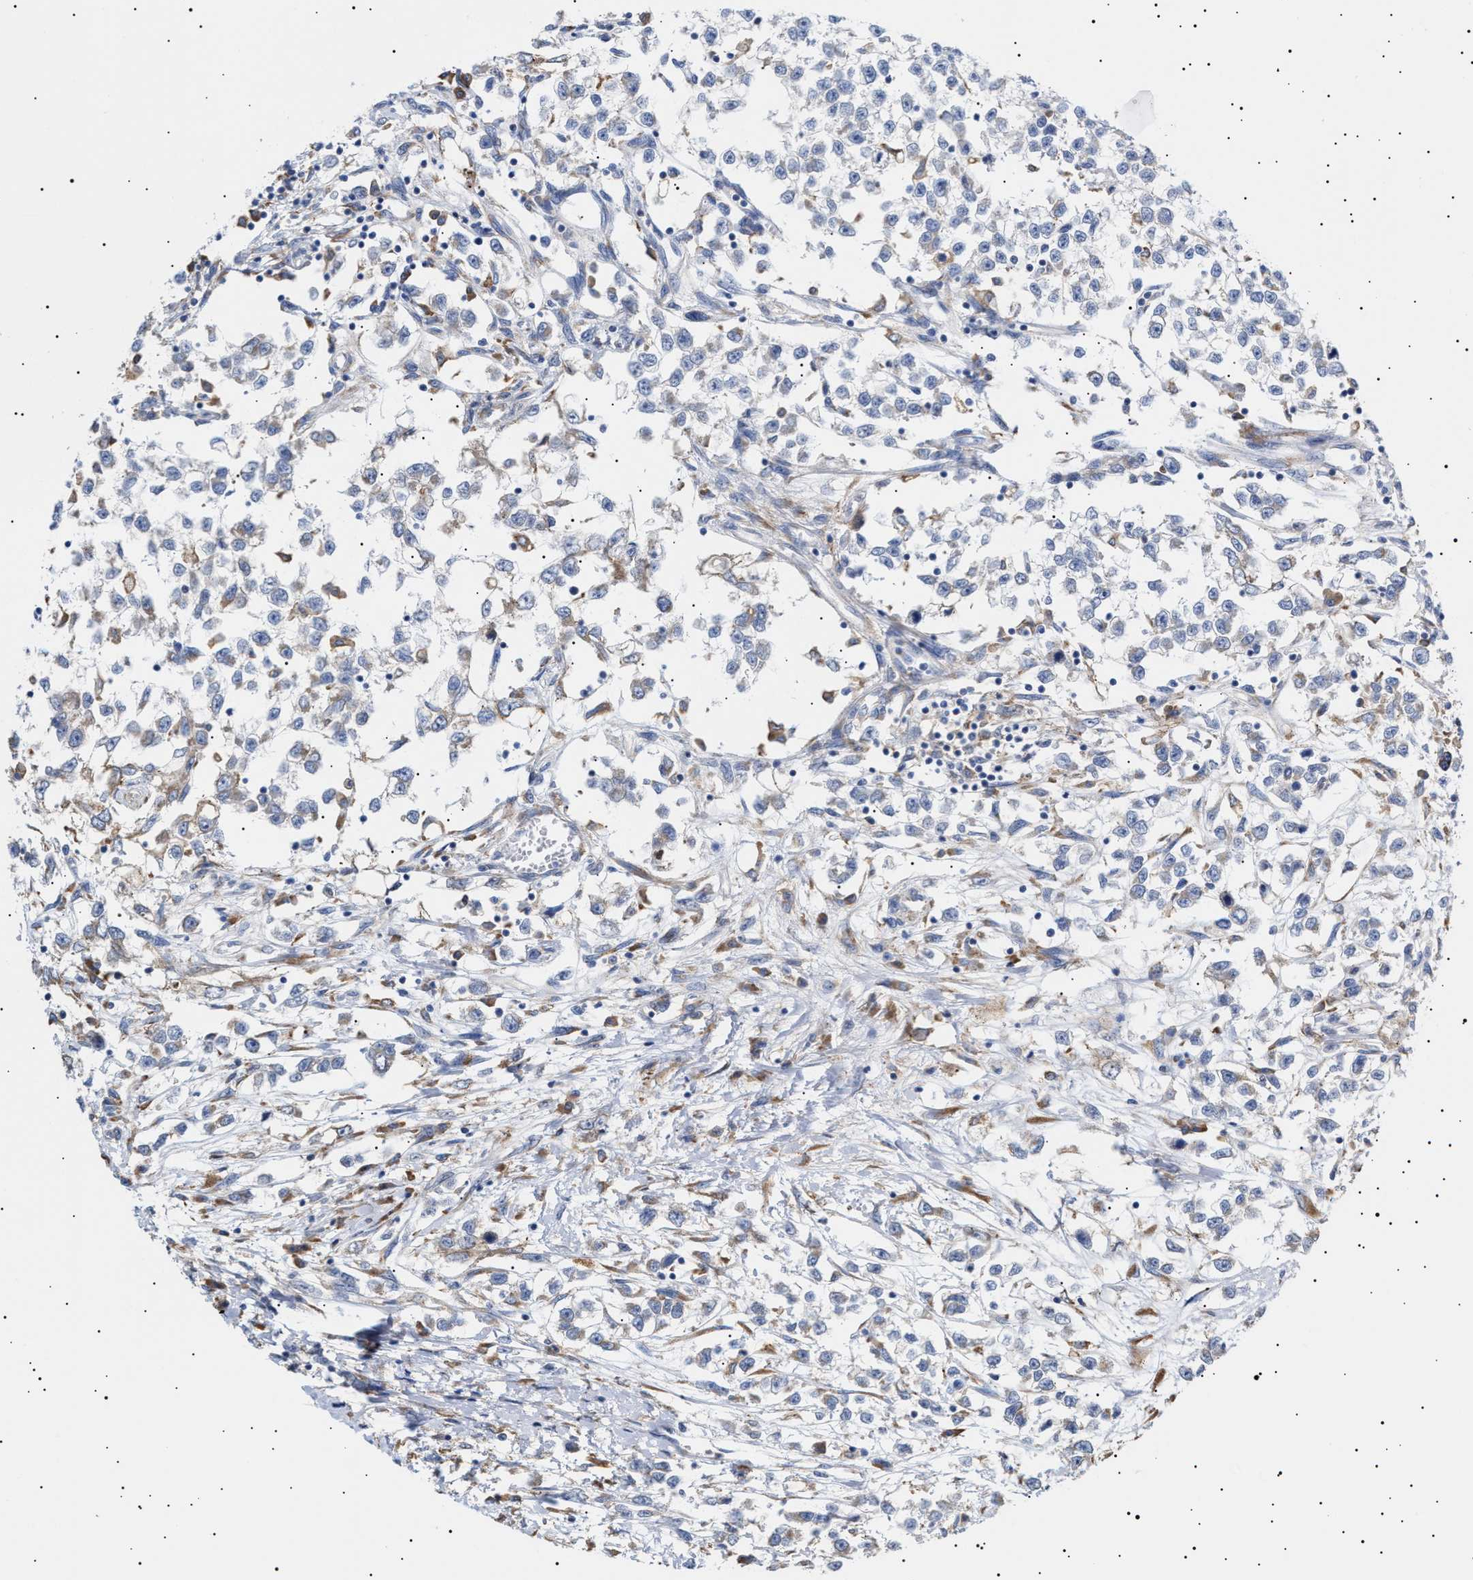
{"staining": {"intensity": "negative", "quantity": "none", "location": "none"}, "tissue": "testis cancer", "cell_type": "Tumor cells", "image_type": "cancer", "snomed": [{"axis": "morphology", "description": "Seminoma, NOS"}, {"axis": "morphology", "description": "Carcinoma, Embryonal, NOS"}, {"axis": "topography", "description": "Testis"}], "caption": "A micrograph of human testis cancer is negative for staining in tumor cells.", "gene": "ERCC6L2", "patient": {"sex": "male", "age": 51}}